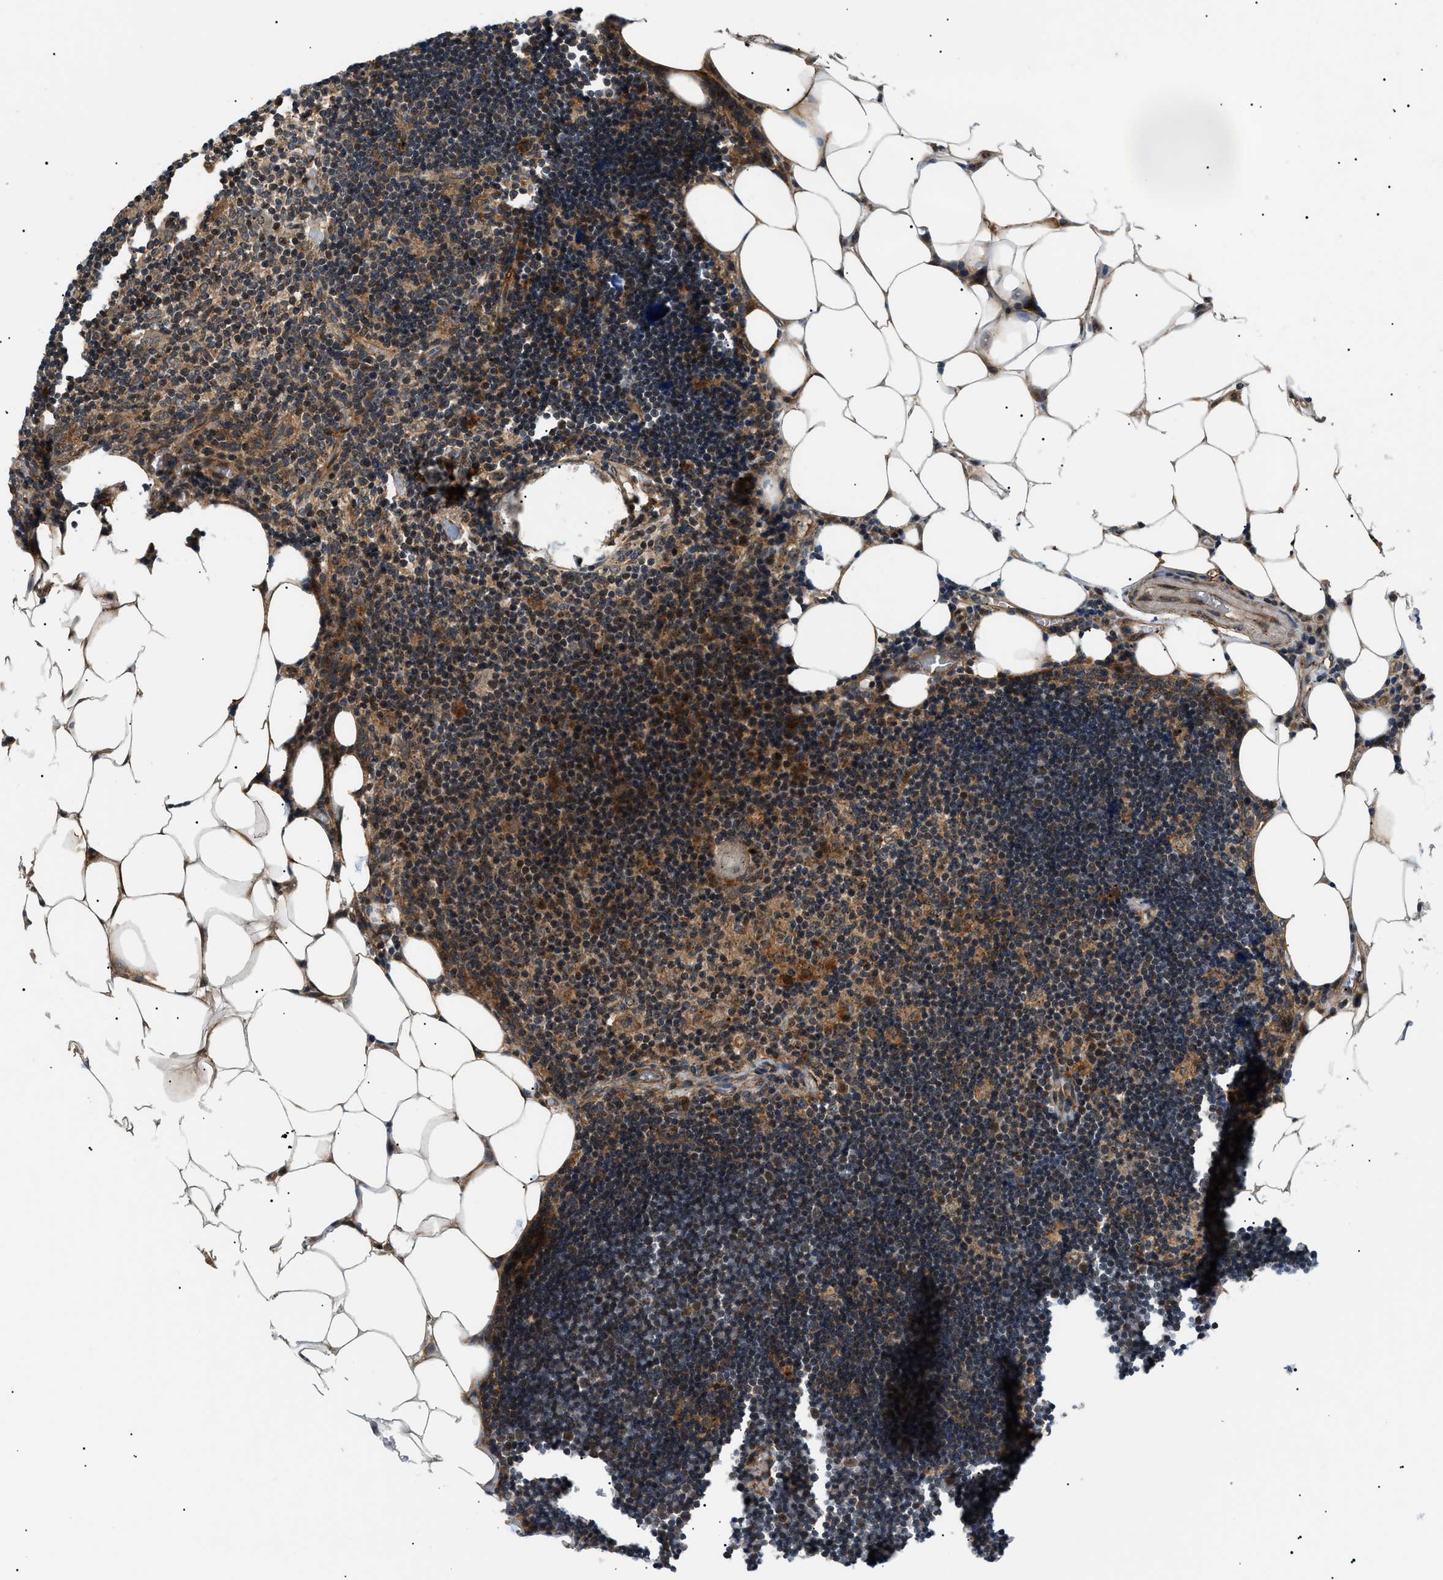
{"staining": {"intensity": "moderate", "quantity": ">75%", "location": "cytoplasmic/membranous"}, "tissue": "lymph node", "cell_type": "Germinal center cells", "image_type": "normal", "snomed": [{"axis": "morphology", "description": "Normal tissue, NOS"}, {"axis": "topography", "description": "Lymph node"}], "caption": "High-magnification brightfield microscopy of unremarkable lymph node stained with DAB (3,3'-diaminobenzidine) (brown) and counterstained with hematoxylin (blue). germinal center cells exhibit moderate cytoplasmic/membranous staining is identified in about>75% of cells.", "gene": "ATP6AP1", "patient": {"sex": "male", "age": 33}}